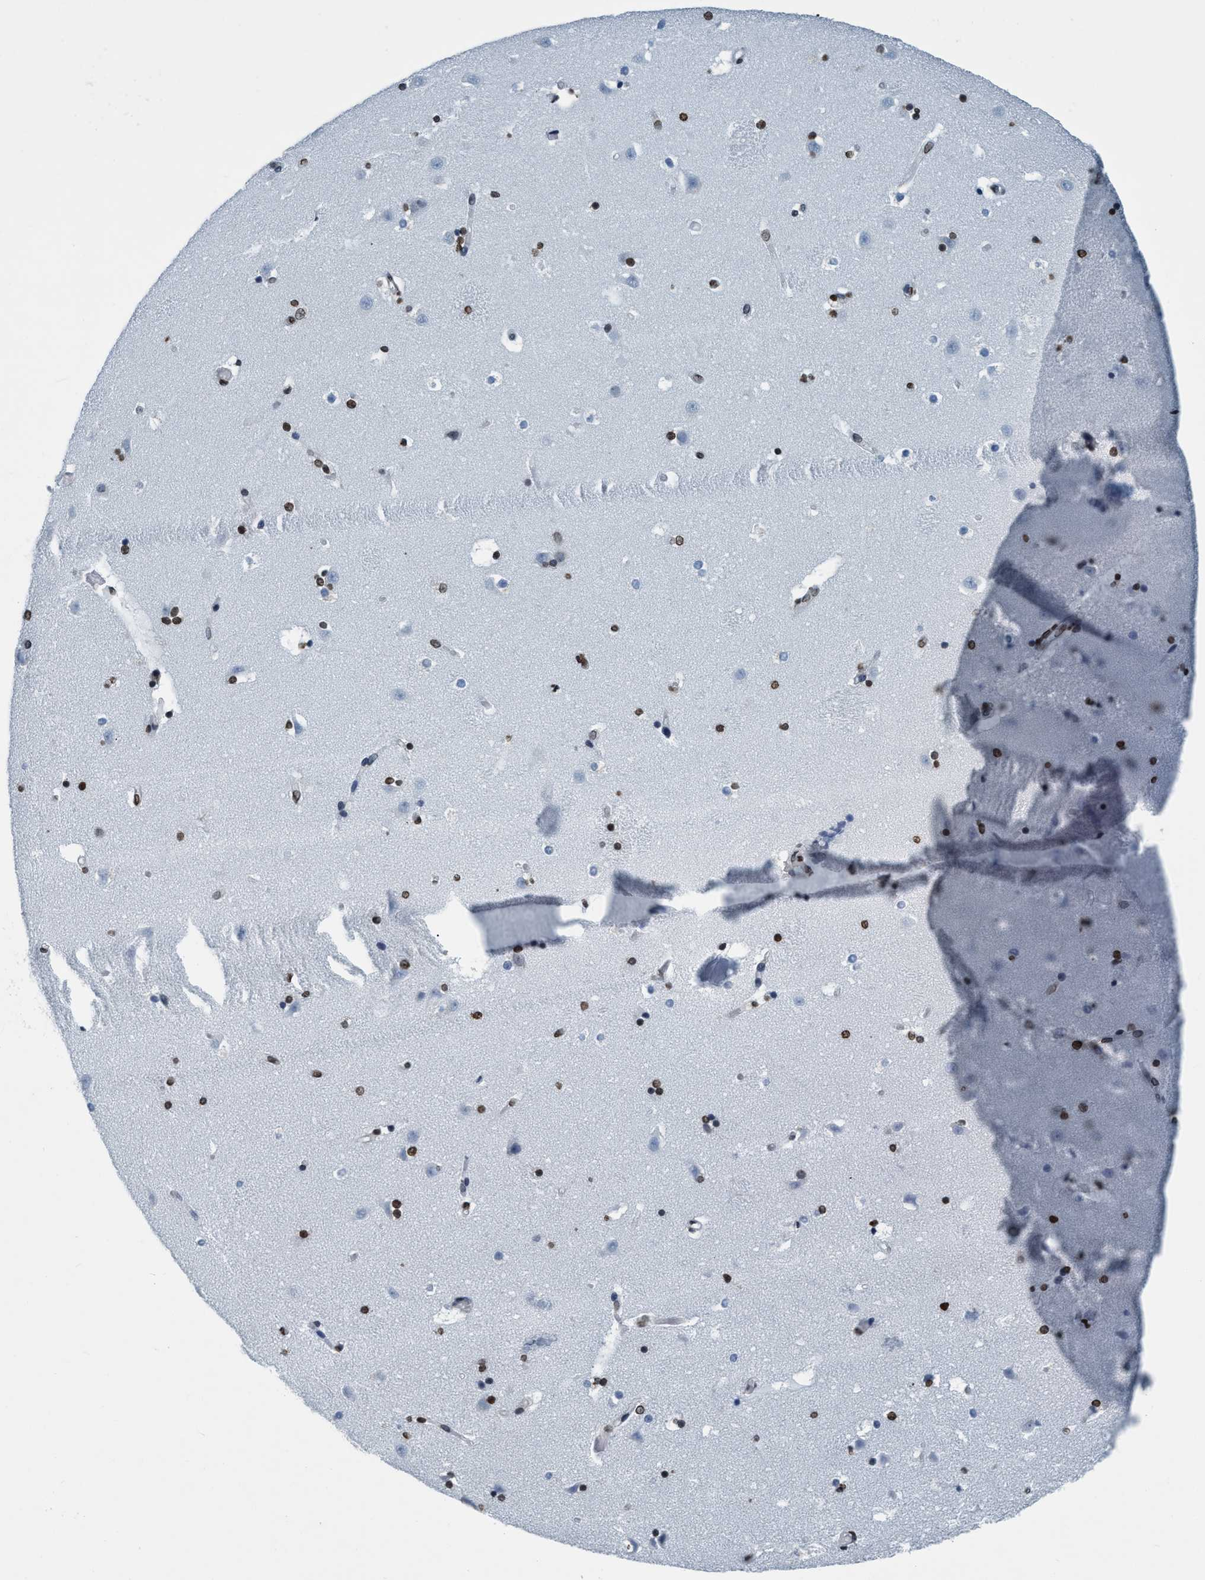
{"staining": {"intensity": "moderate", "quantity": ">75%", "location": "nuclear"}, "tissue": "caudate", "cell_type": "Glial cells", "image_type": "normal", "snomed": [{"axis": "morphology", "description": "Normal tissue, NOS"}, {"axis": "topography", "description": "Lateral ventricle wall"}], "caption": "Human caudate stained for a protein (brown) reveals moderate nuclear positive positivity in about >75% of glial cells.", "gene": "CCNE2", "patient": {"sex": "male", "age": 45}}